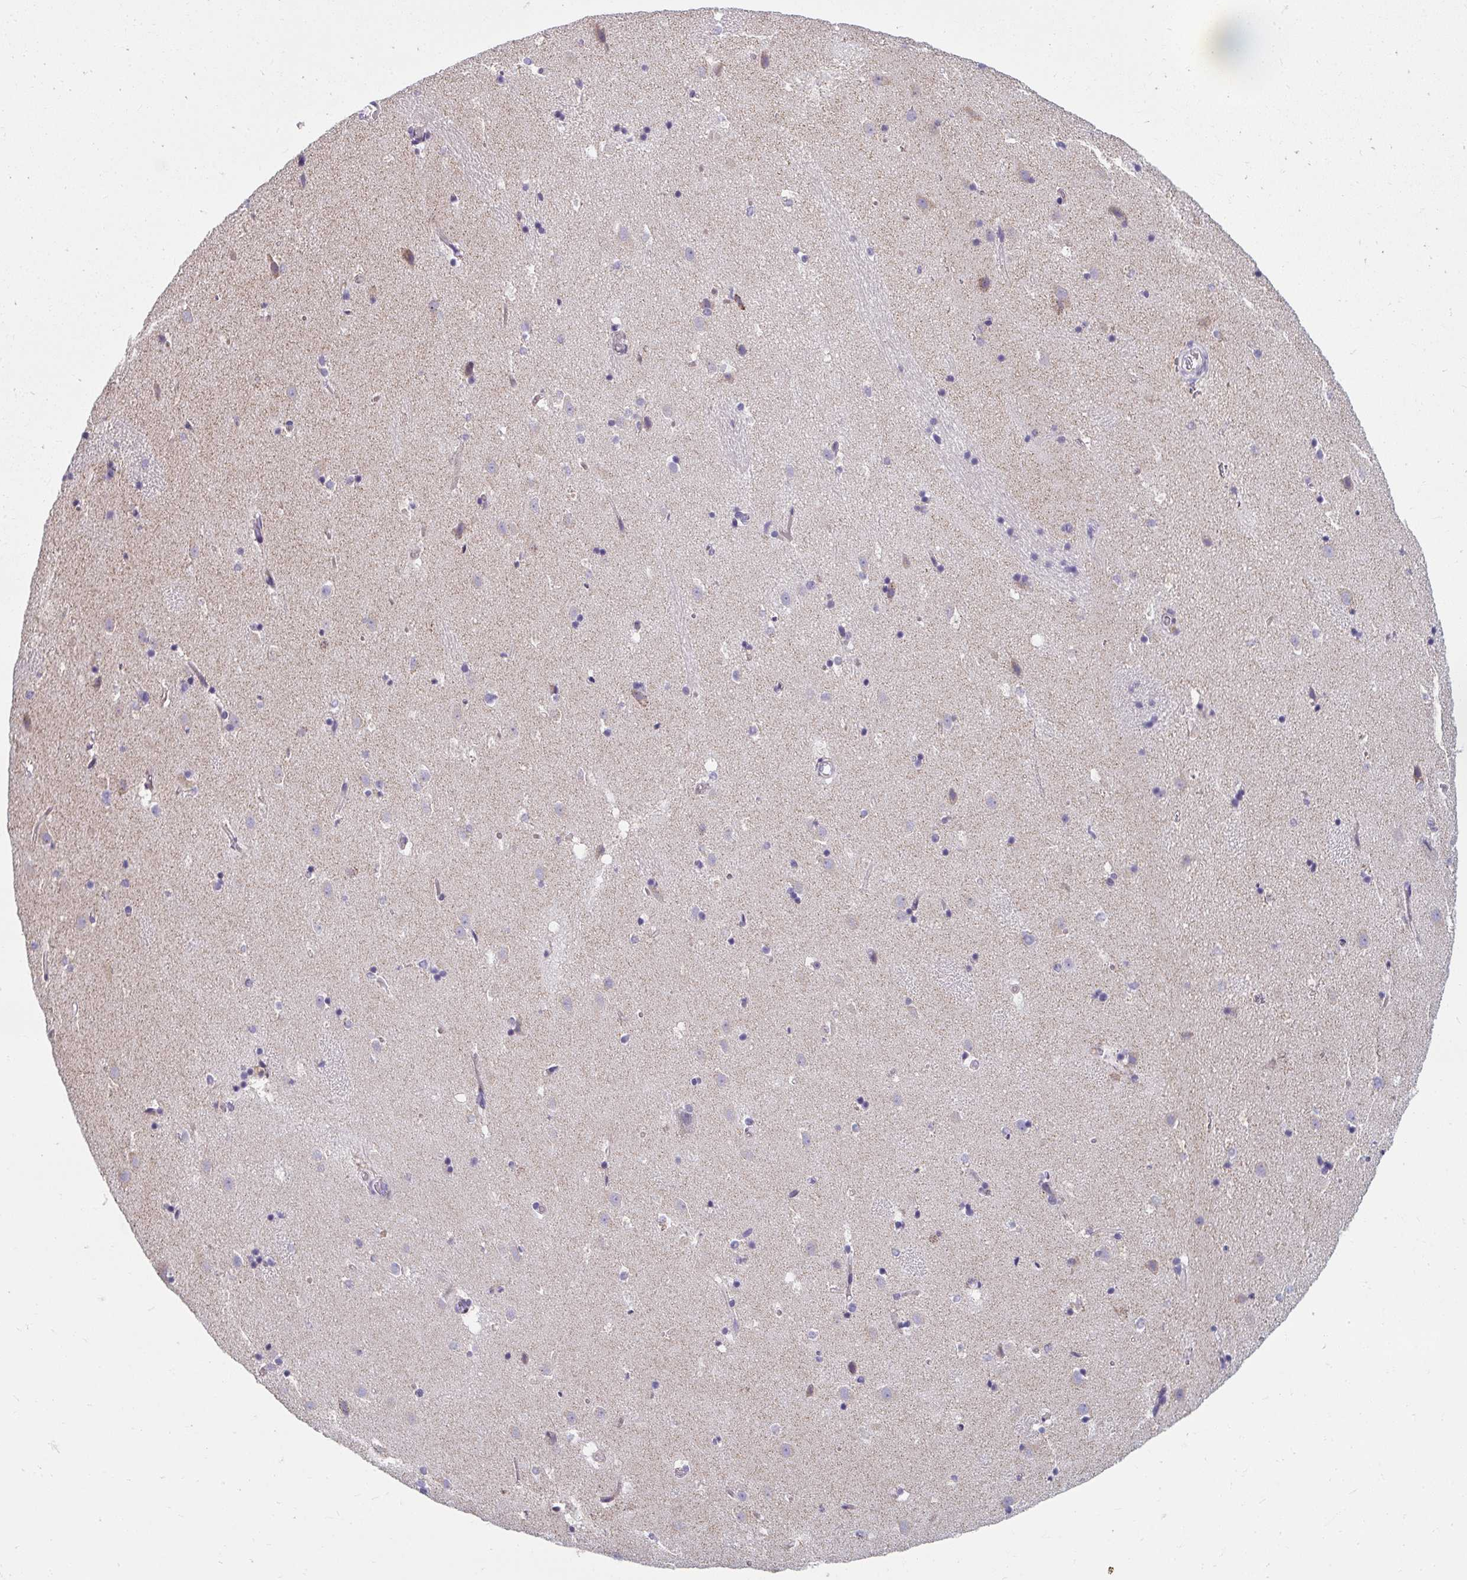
{"staining": {"intensity": "negative", "quantity": "none", "location": "none"}, "tissue": "caudate", "cell_type": "Glial cells", "image_type": "normal", "snomed": [{"axis": "morphology", "description": "Normal tissue, NOS"}, {"axis": "topography", "description": "Lateral ventricle wall"}], "caption": "Immunohistochemistry (IHC) image of benign human caudate stained for a protein (brown), which reveals no expression in glial cells.", "gene": "EIF1AD", "patient": {"sex": "male", "age": 37}}